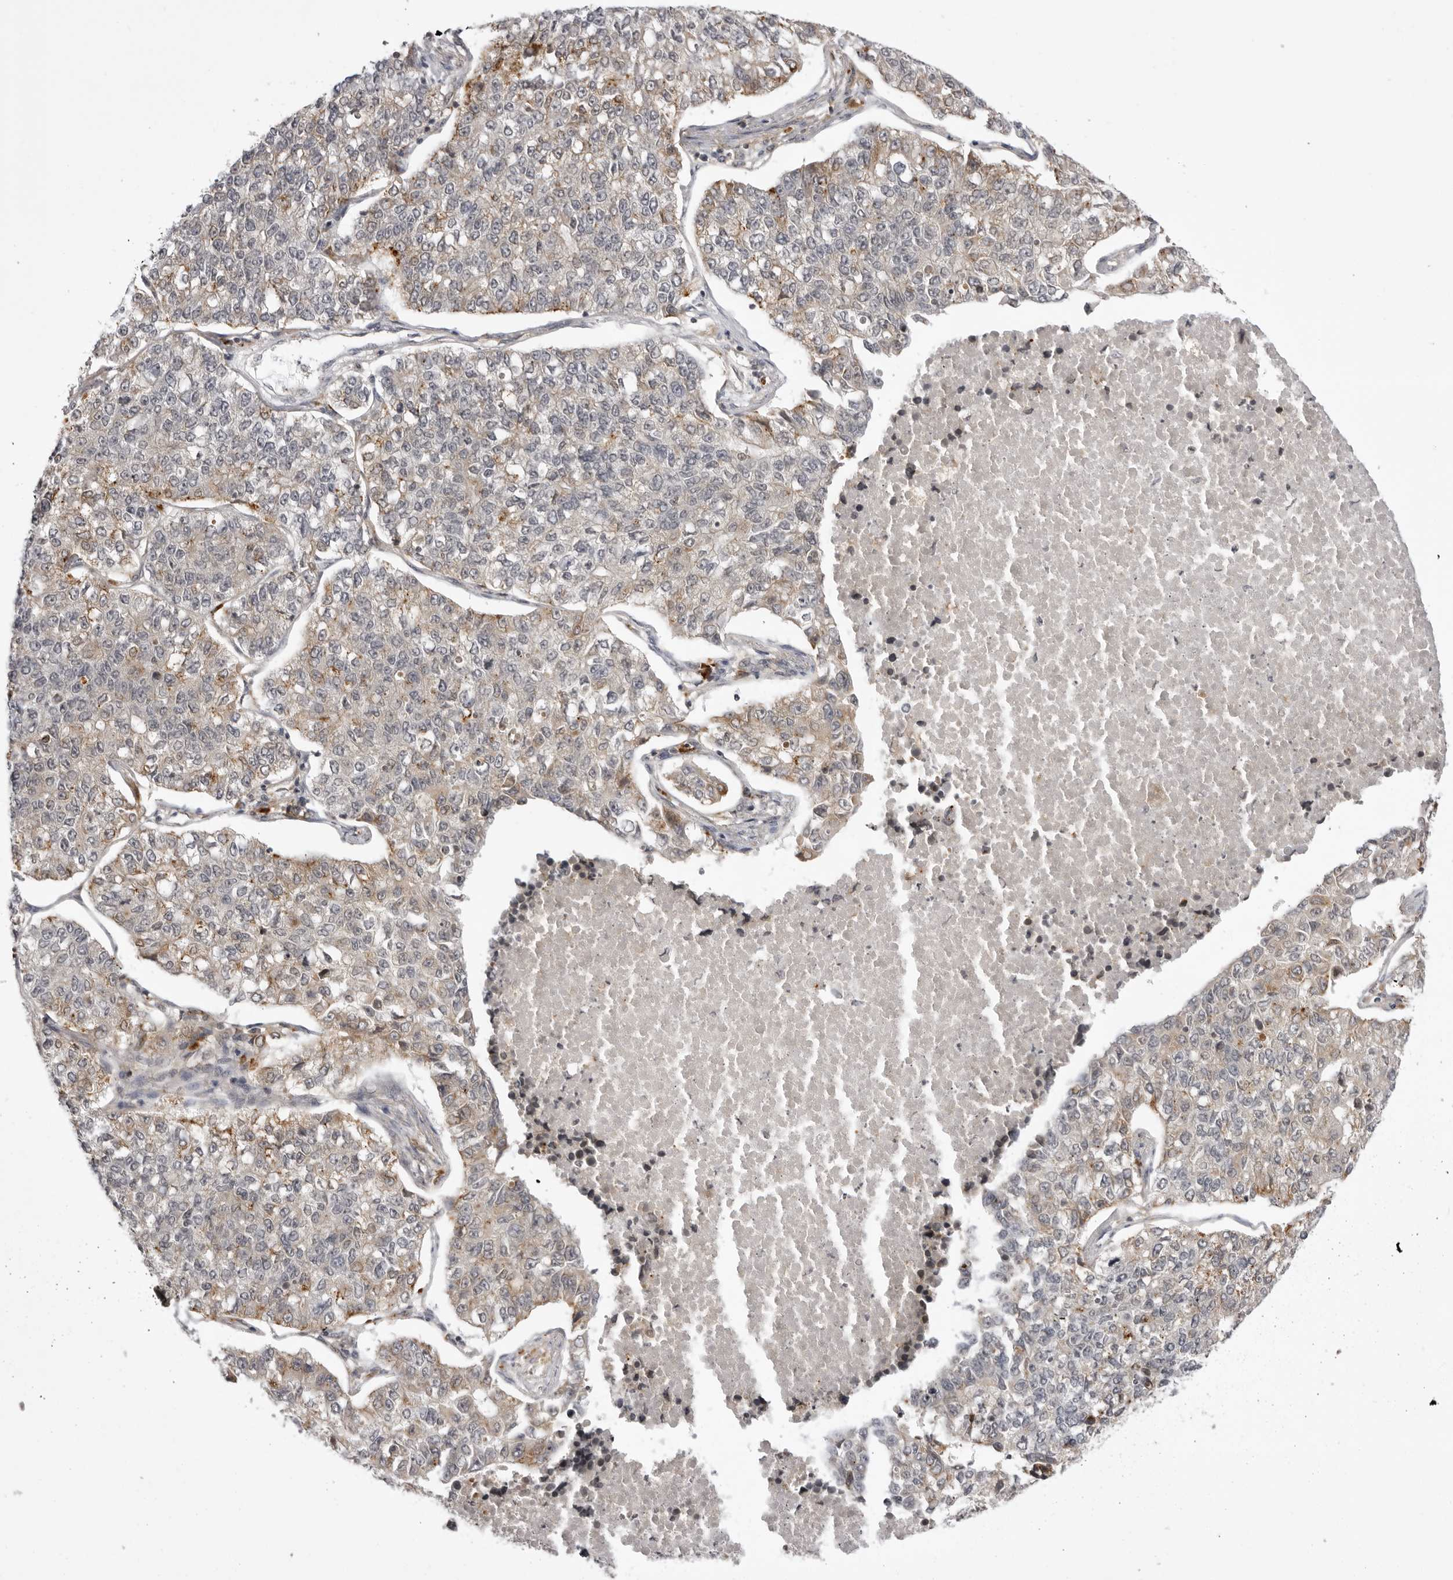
{"staining": {"intensity": "weak", "quantity": "25%-75%", "location": "cytoplasmic/membranous"}, "tissue": "lung cancer", "cell_type": "Tumor cells", "image_type": "cancer", "snomed": [{"axis": "morphology", "description": "Adenocarcinoma, NOS"}, {"axis": "topography", "description": "Lung"}], "caption": "Immunohistochemistry (IHC) (DAB (3,3'-diaminobenzidine)) staining of lung cancer shows weak cytoplasmic/membranous protein staining in about 25%-75% of tumor cells.", "gene": "USP43", "patient": {"sex": "male", "age": 49}}